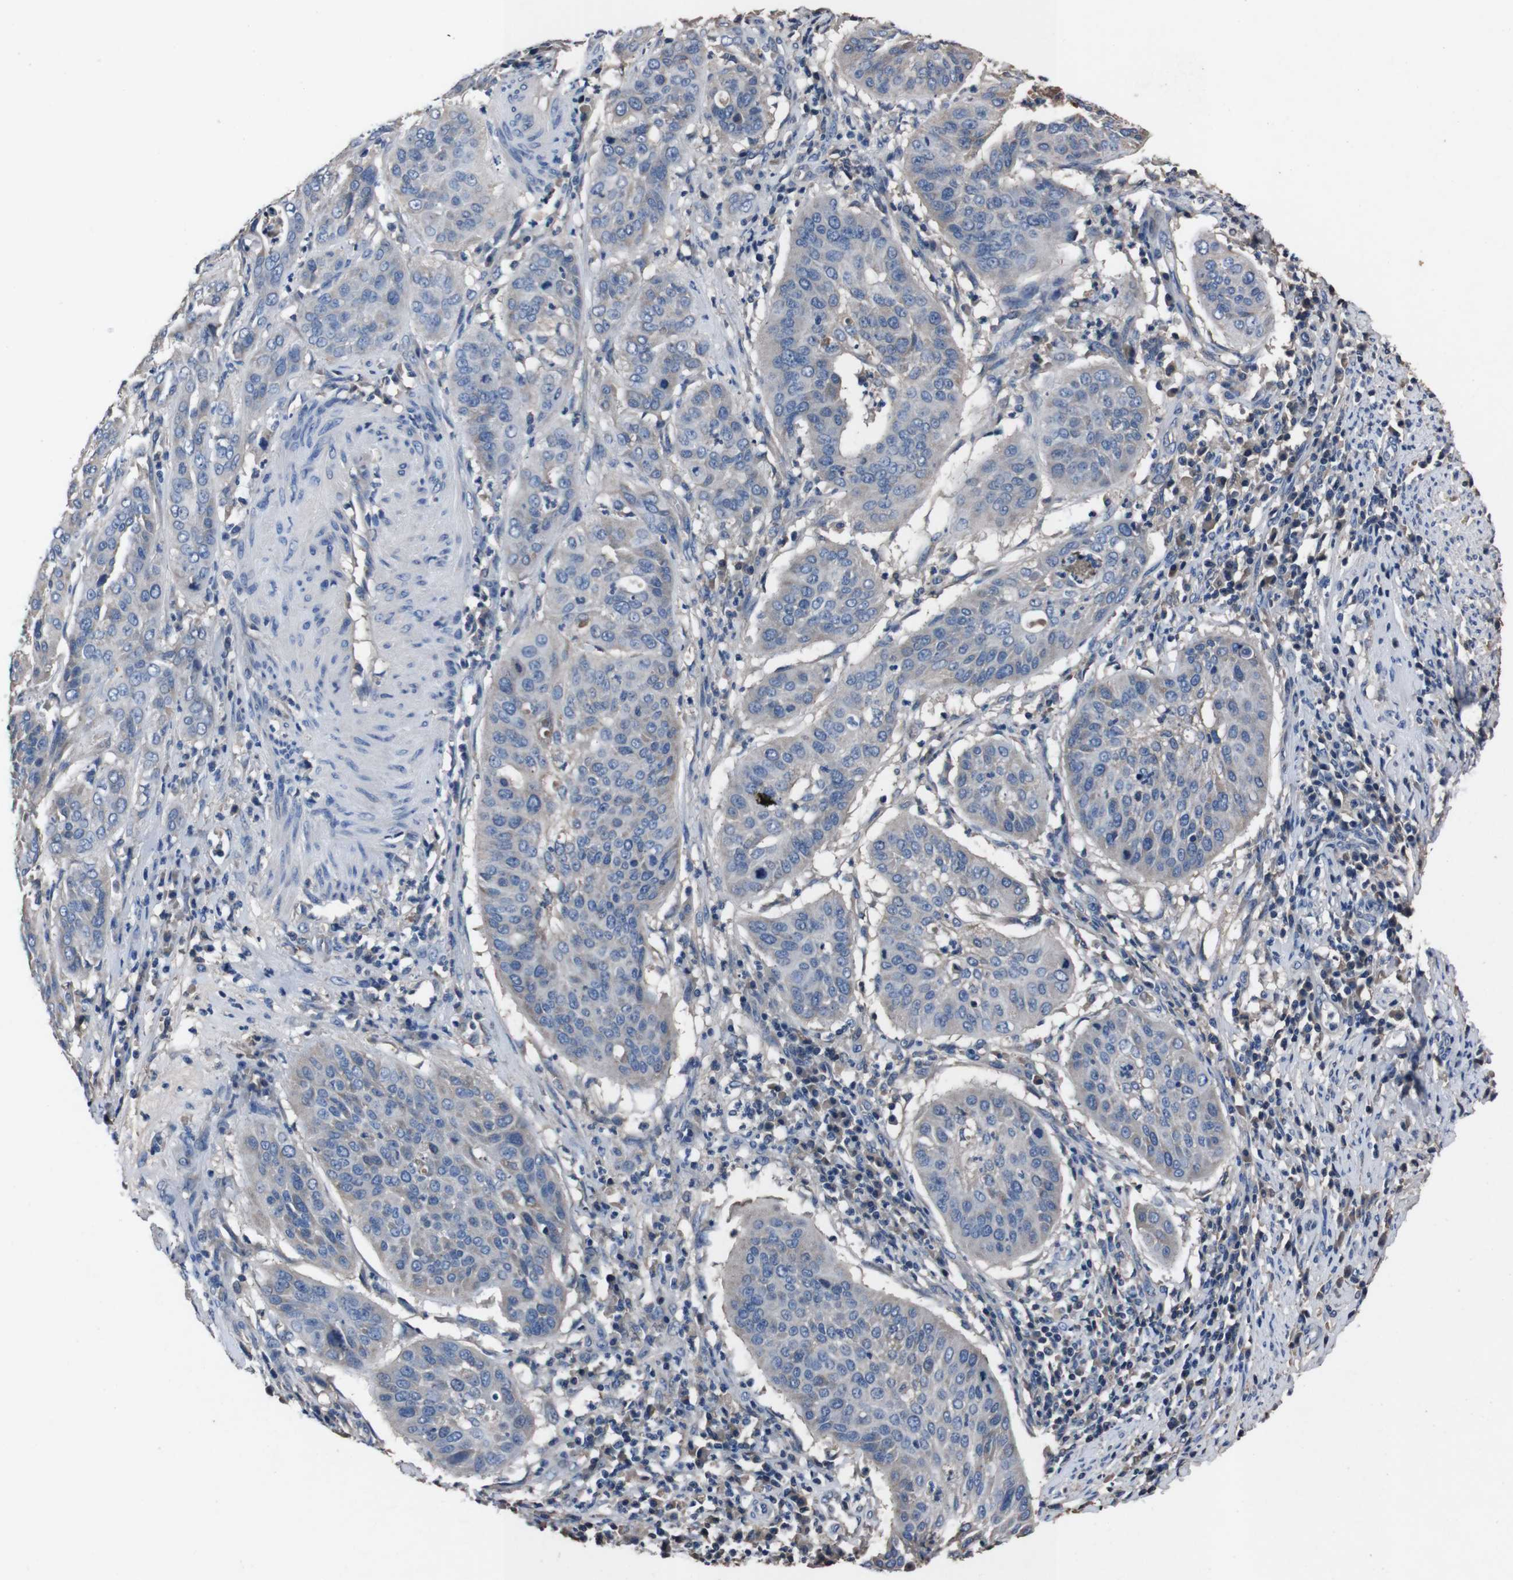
{"staining": {"intensity": "weak", "quantity": "<25%", "location": "cytoplasmic/membranous"}, "tissue": "cervical cancer", "cell_type": "Tumor cells", "image_type": "cancer", "snomed": [{"axis": "morphology", "description": "Normal tissue, NOS"}, {"axis": "morphology", "description": "Squamous cell carcinoma, NOS"}, {"axis": "topography", "description": "Cervix"}], "caption": "Protein analysis of squamous cell carcinoma (cervical) shows no significant staining in tumor cells.", "gene": "LEP", "patient": {"sex": "female", "age": 39}}